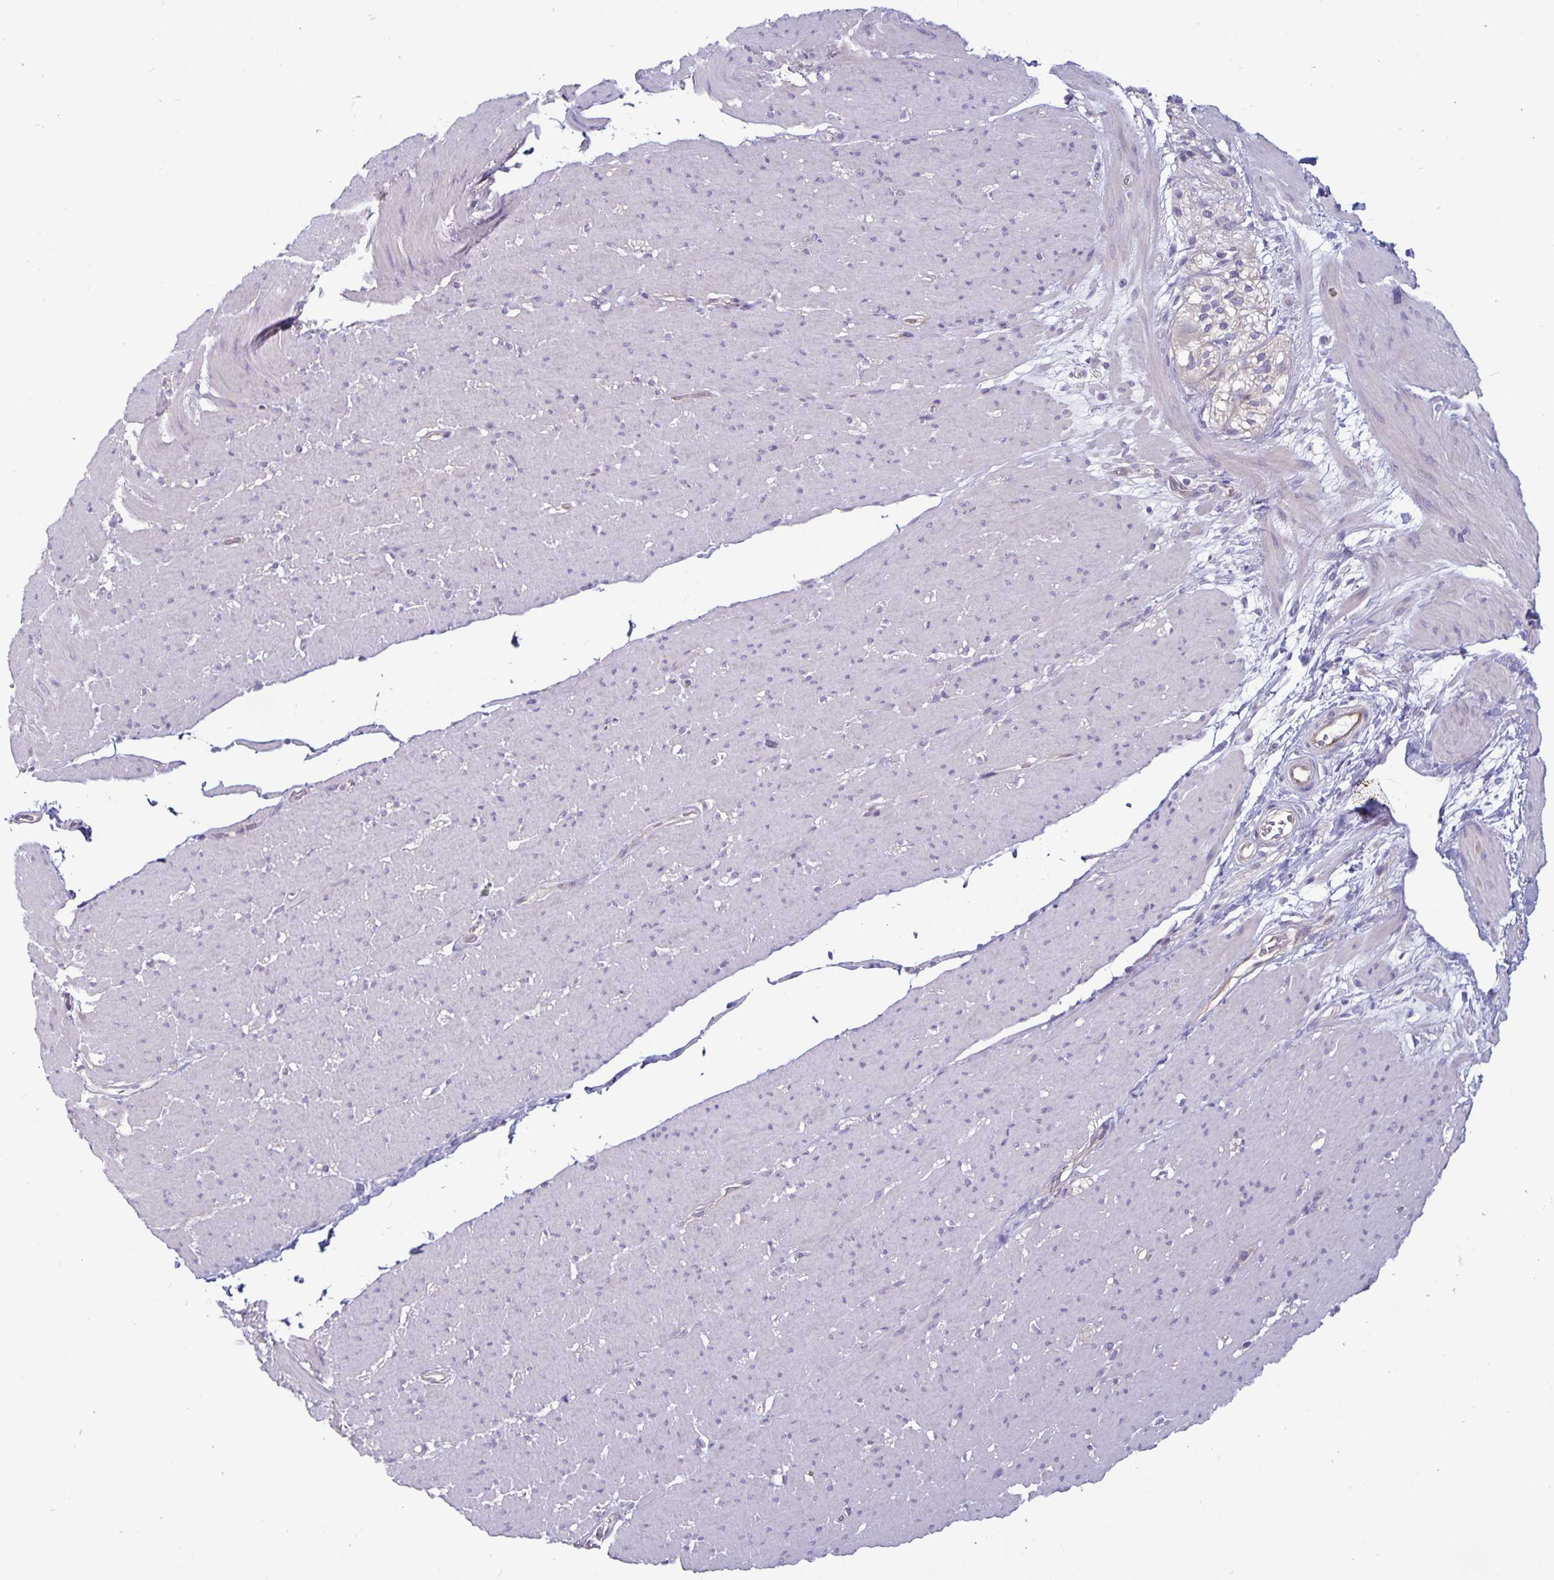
{"staining": {"intensity": "negative", "quantity": "none", "location": "none"}, "tissue": "smooth muscle", "cell_type": "Smooth muscle cells", "image_type": "normal", "snomed": [{"axis": "morphology", "description": "Normal tissue, NOS"}, {"axis": "topography", "description": "Smooth muscle"}, {"axis": "topography", "description": "Rectum"}], "caption": "There is no significant positivity in smooth muscle cells of smooth muscle. (Brightfield microscopy of DAB (3,3'-diaminobenzidine) IHC at high magnification).", "gene": "PLCB3", "patient": {"sex": "male", "age": 53}}